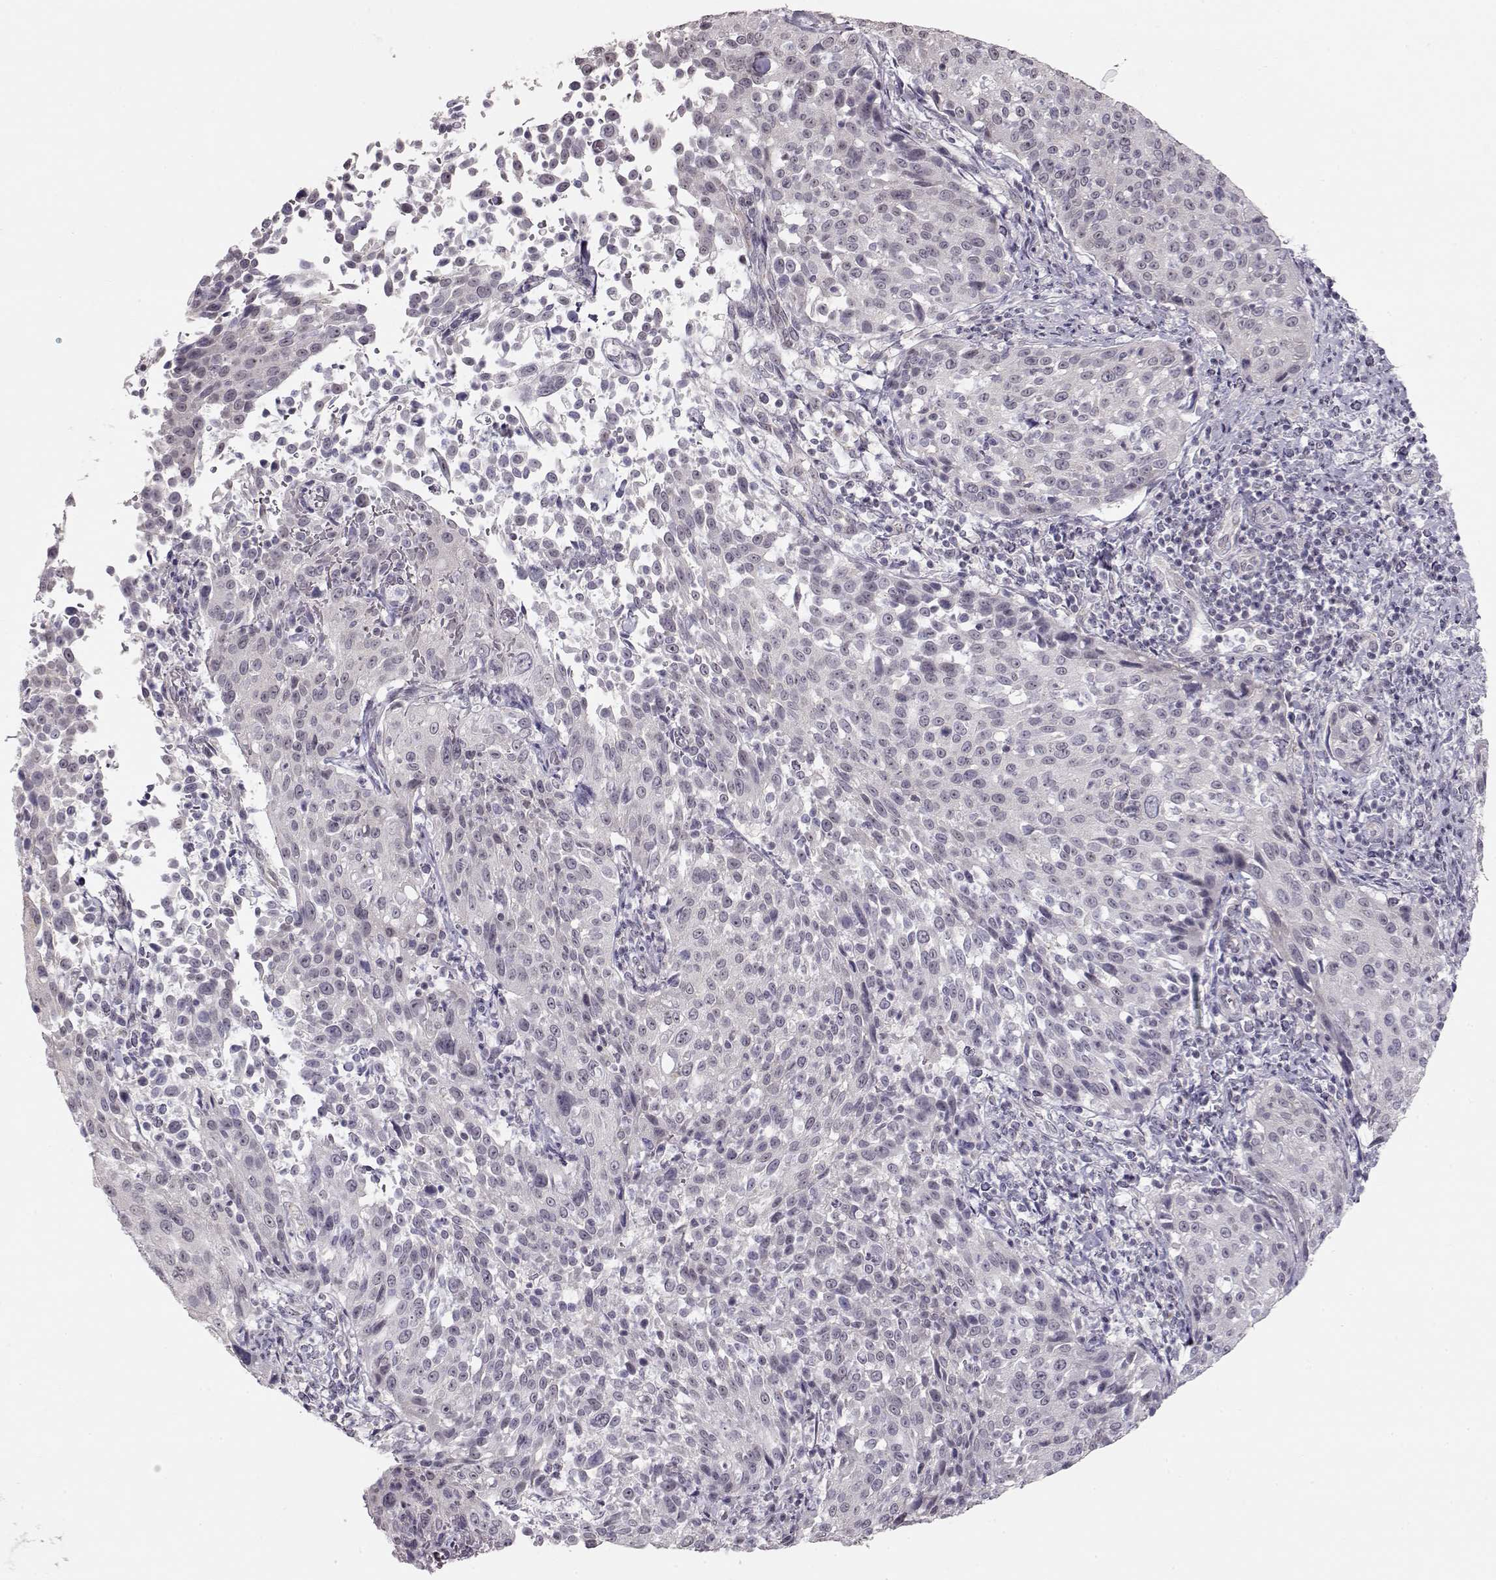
{"staining": {"intensity": "negative", "quantity": "none", "location": "none"}, "tissue": "cervical cancer", "cell_type": "Tumor cells", "image_type": "cancer", "snomed": [{"axis": "morphology", "description": "Squamous cell carcinoma, NOS"}, {"axis": "topography", "description": "Cervix"}], "caption": "Cervical cancer was stained to show a protein in brown. There is no significant expression in tumor cells.", "gene": "FAM205A", "patient": {"sex": "female", "age": 26}}